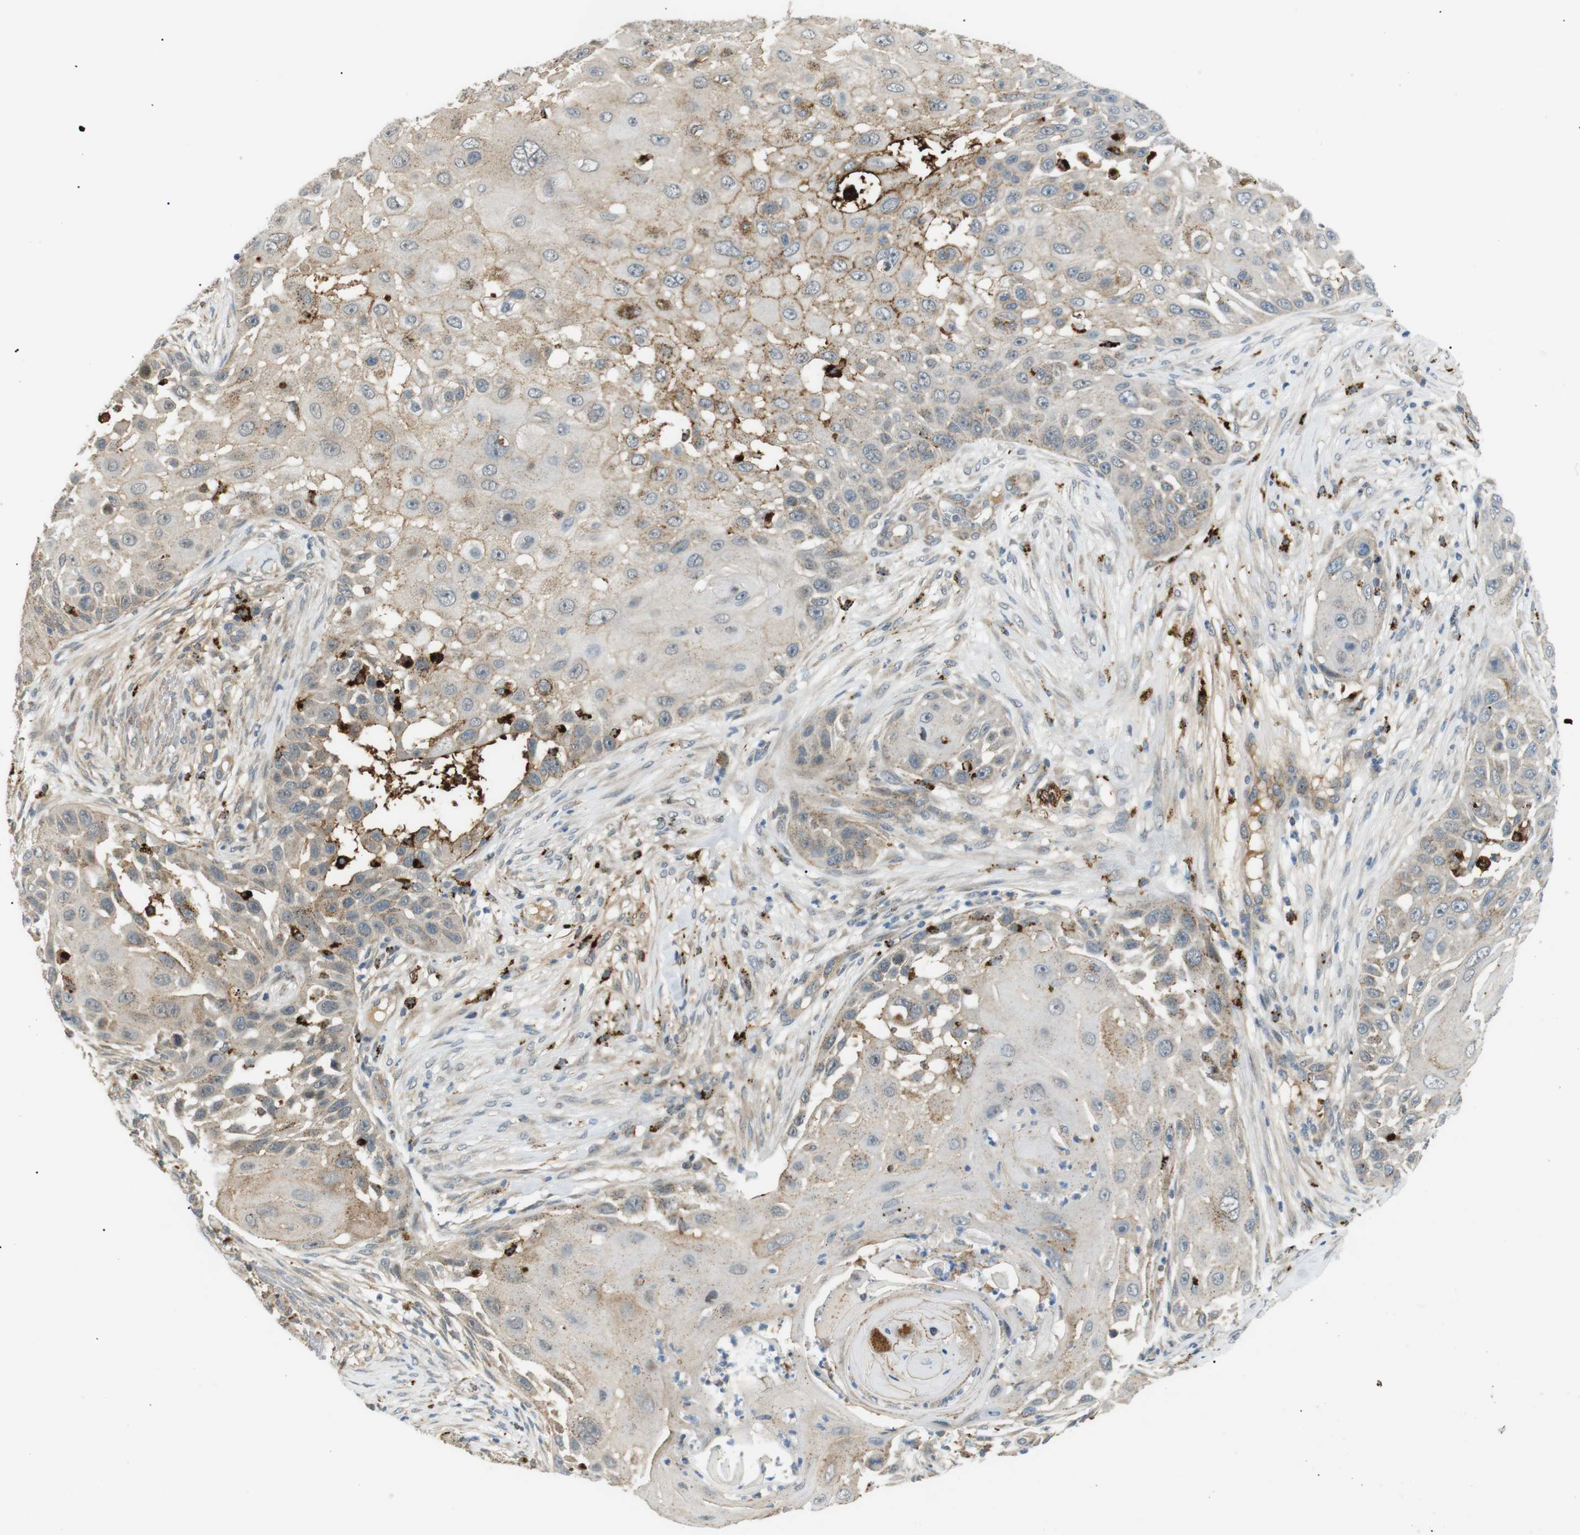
{"staining": {"intensity": "weak", "quantity": "25%-75%", "location": "cytoplasmic/membranous"}, "tissue": "skin cancer", "cell_type": "Tumor cells", "image_type": "cancer", "snomed": [{"axis": "morphology", "description": "Squamous cell carcinoma, NOS"}, {"axis": "topography", "description": "Skin"}], "caption": "IHC photomicrograph of neoplastic tissue: human squamous cell carcinoma (skin) stained using immunohistochemistry reveals low levels of weak protein expression localized specifically in the cytoplasmic/membranous of tumor cells, appearing as a cytoplasmic/membranous brown color.", "gene": "B4GALNT2", "patient": {"sex": "female", "age": 44}}